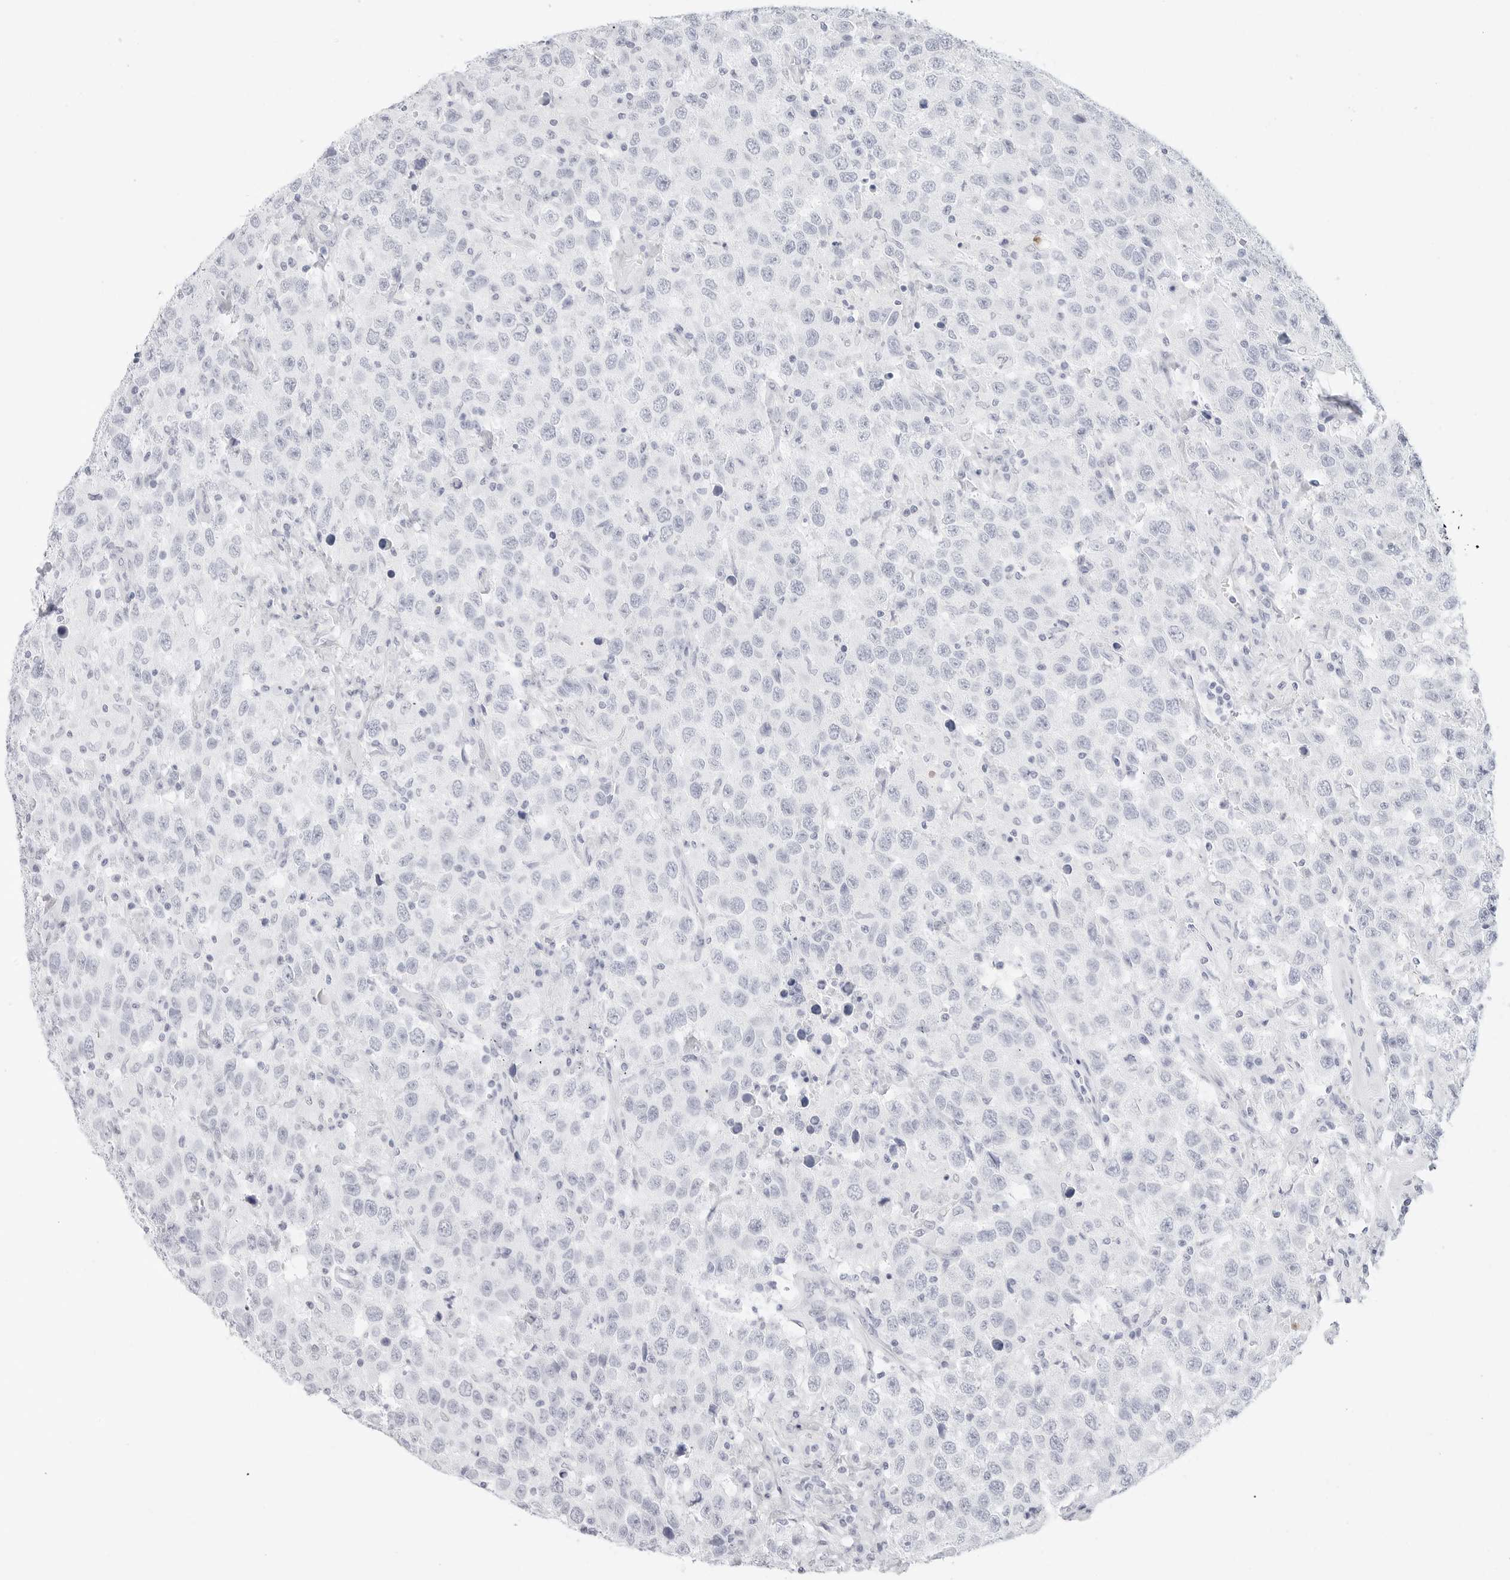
{"staining": {"intensity": "negative", "quantity": "none", "location": "none"}, "tissue": "testis cancer", "cell_type": "Tumor cells", "image_type": "cancer", "snomed": [{"axis": "morphology", "description": "Seminoma, NOS"}, {"axis": "topography", "description": "Testis"}], "caption": "Image shows no protein staining in tumor cells of testis seminoma tissue.", "gene": "TFF2", "patient": {"sex": "male", "age": 41}}